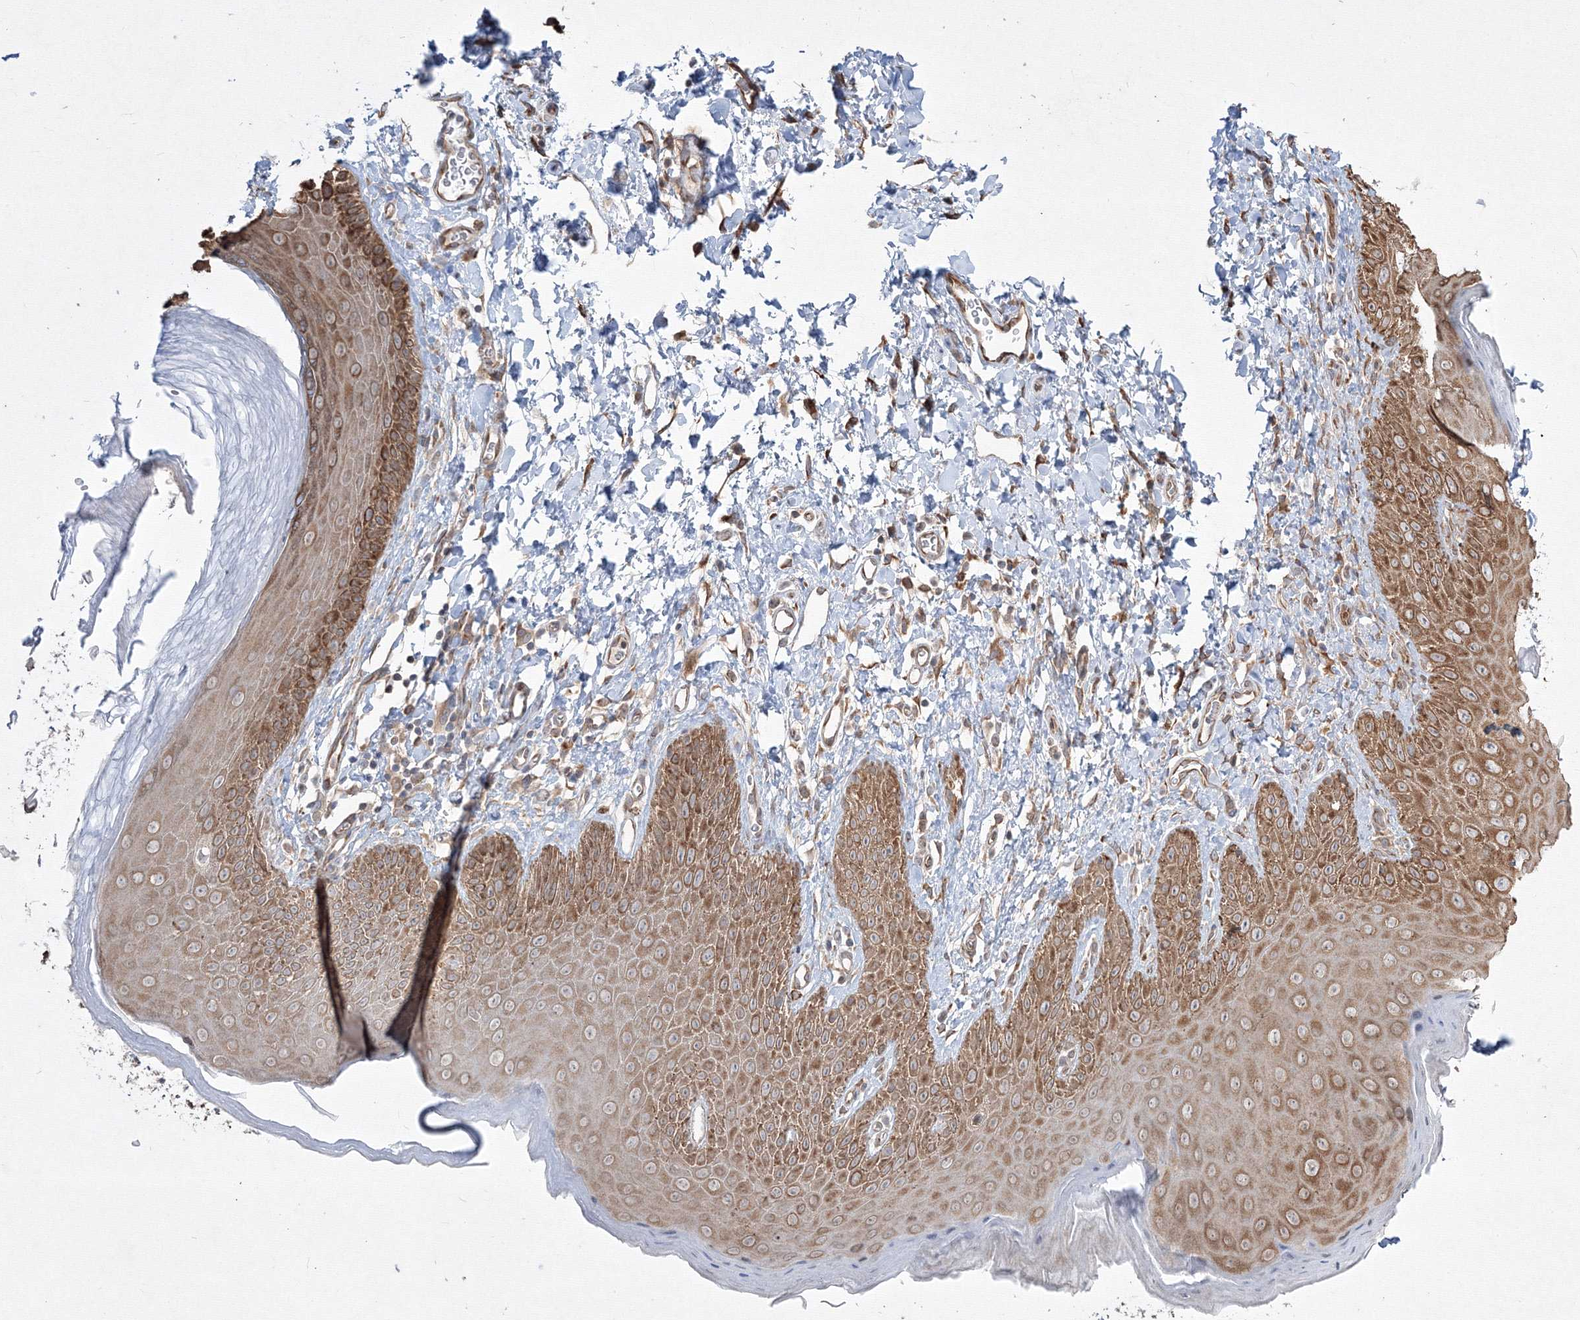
{"staining": {"intensity": "moderate", "quantity": ">75%", "location": "cytoplasmic/membranous"}, "tissue": "skin", "cell_type": "Epidermal cells", "image_type": "normal", "snomed": [{"axis": "morphology", "description": "Normal tissue, NOS"}, {"axis": "topography", "description": "Anal"}], "caption": "Normal skin exhibits moderate cytoplasmic/membranous expression in about >75% of epidermal cells, visualized by immunohistochemistry.", "gene": "FBXL8", "patient": {"sex": "male", "age": 44}}